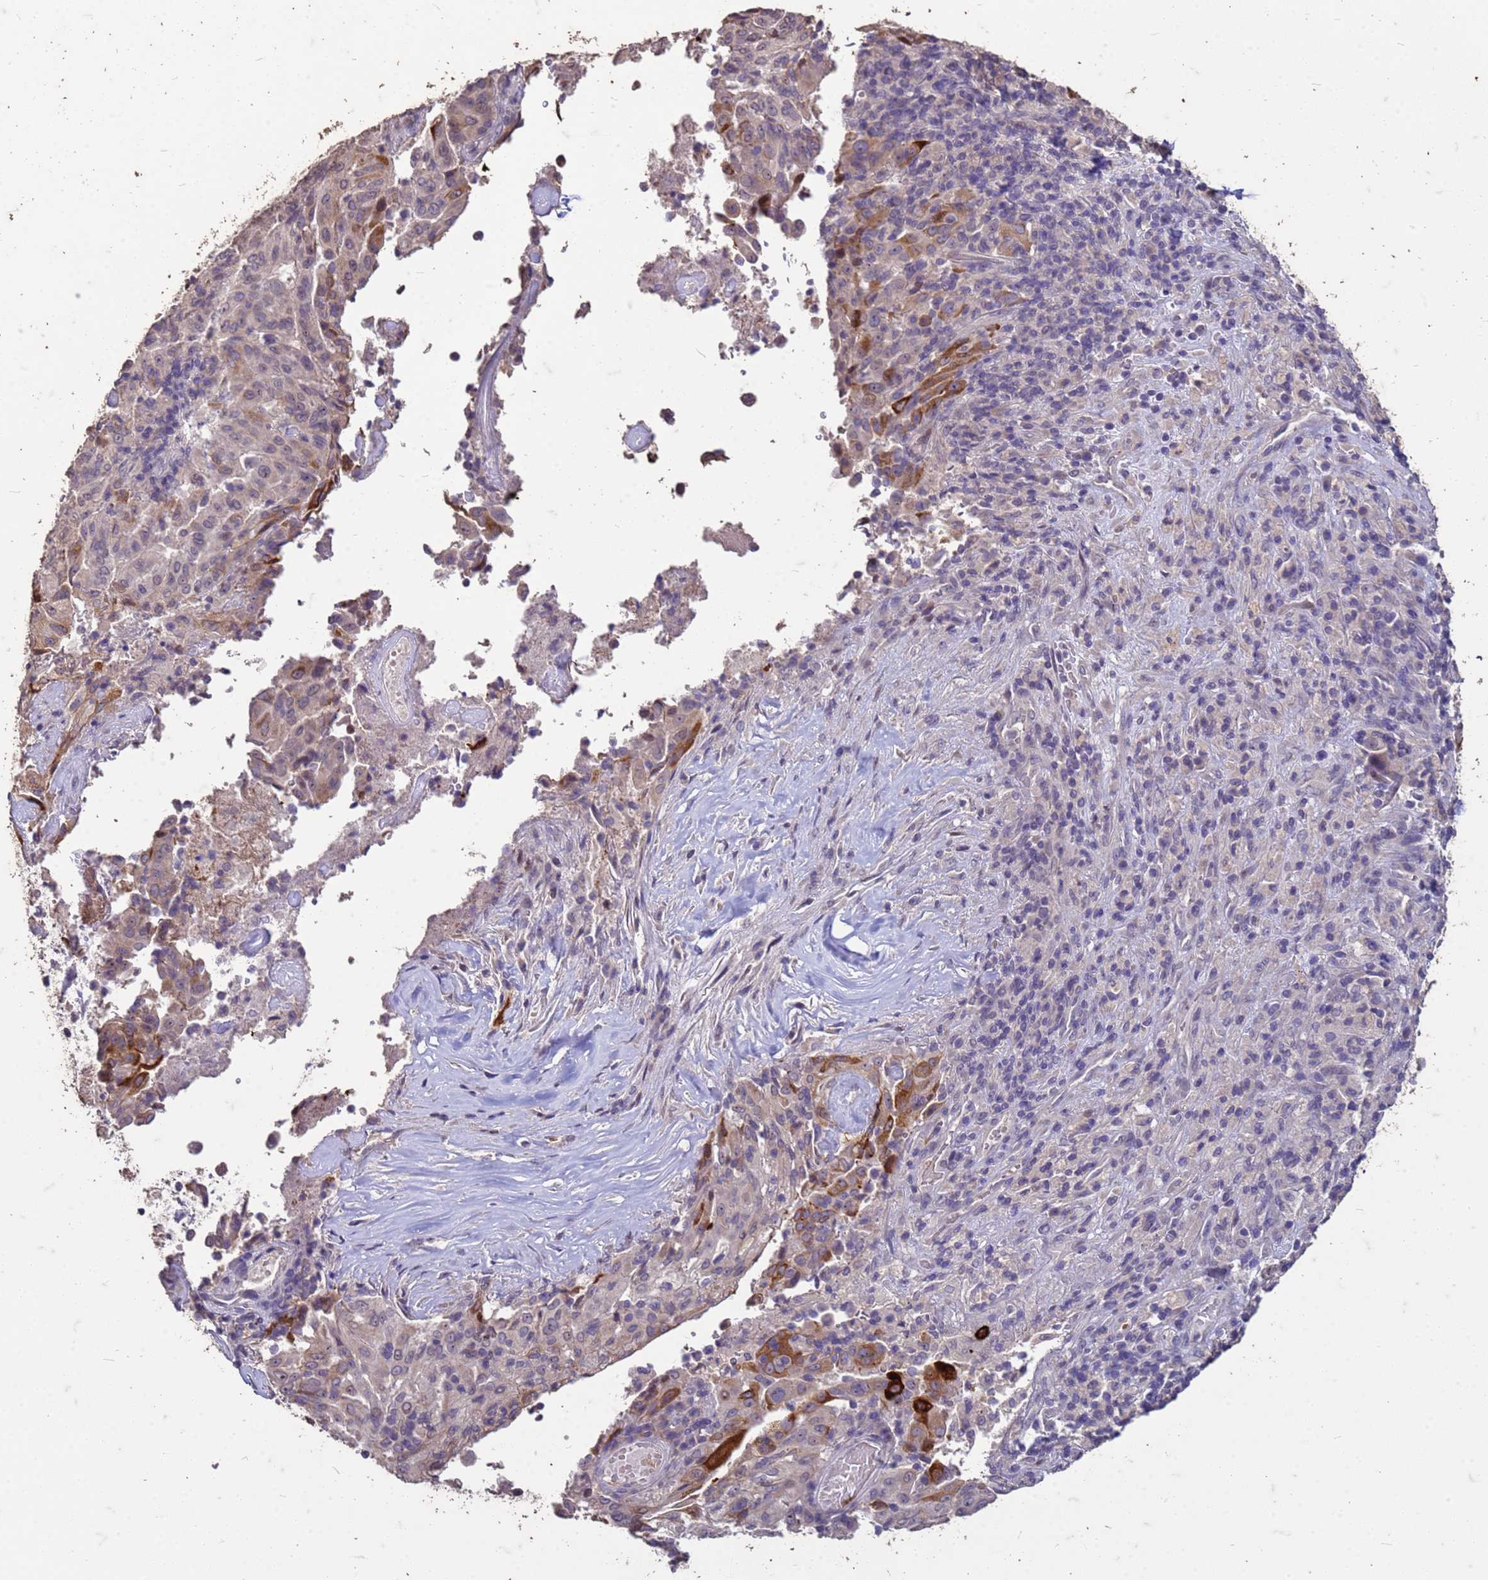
{"staining": {"intensity": "moderate", "quantity": "<25%", "location": "cytoplasmic/membranous"}, "tissue": "pancreatic cancer", "cell_type": "Tumor cells", "image_type": "cancer", "snomed": [{"axis": "morphology", "description": "Adenocarcinoma, NOS"}, {"axis": "topography", "description": "Pancreas"}], "caption": "Moderate cytoplasmic/membranous positivity for a protein is seen in about <25% of tumor cells of pancreatic cancer (adenocarcinoma) using immunohistochemistry (IHC).", "gene": "FAM184B", "patient": {"sex": "male", "age": 63}}